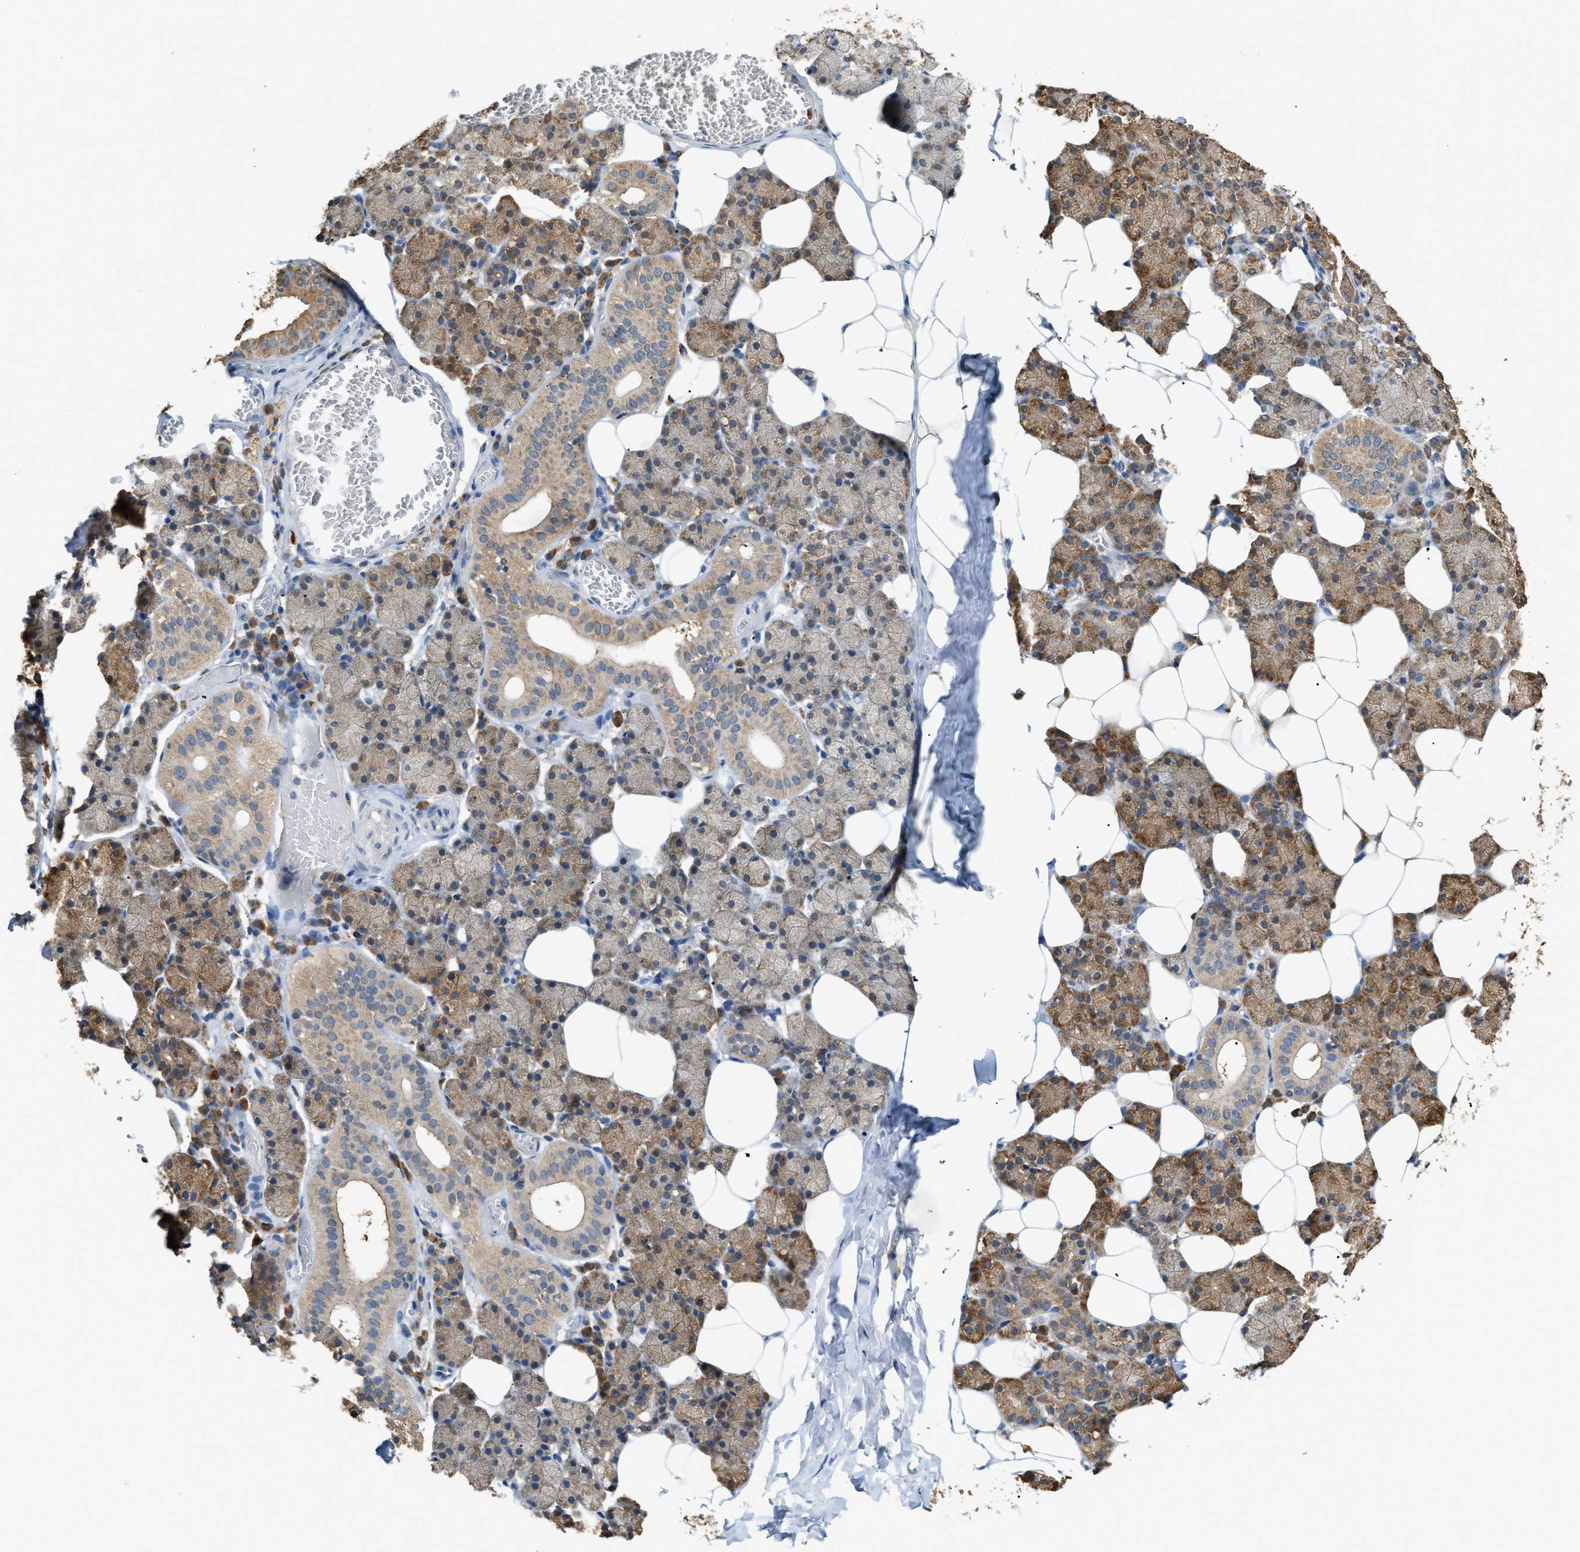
{"staining": {"intensity": "moderate", "quantity": ">75%", "location": "cytoplasmic/membranous"}, "tissue": "salivary gland", "cell_type": "Glandular cells", "image_type": "normal", "snomed": [{"axis": "morphology", "description": "Normal tissue, NOS"}, {"axis": "topography", "description": "Salivary gland"}], "caption": "Immunohistochemistry (IHC) (DAB) staining of benign salivary gland exhibits moderate cytoplasmic/membranous protein expression in about >75% of glandular cells. (brown staining indicates protein expression, while blue staining denotes nuclei).", "gene": "GCN1", "patient": {"sex": "female", "age": 33}}